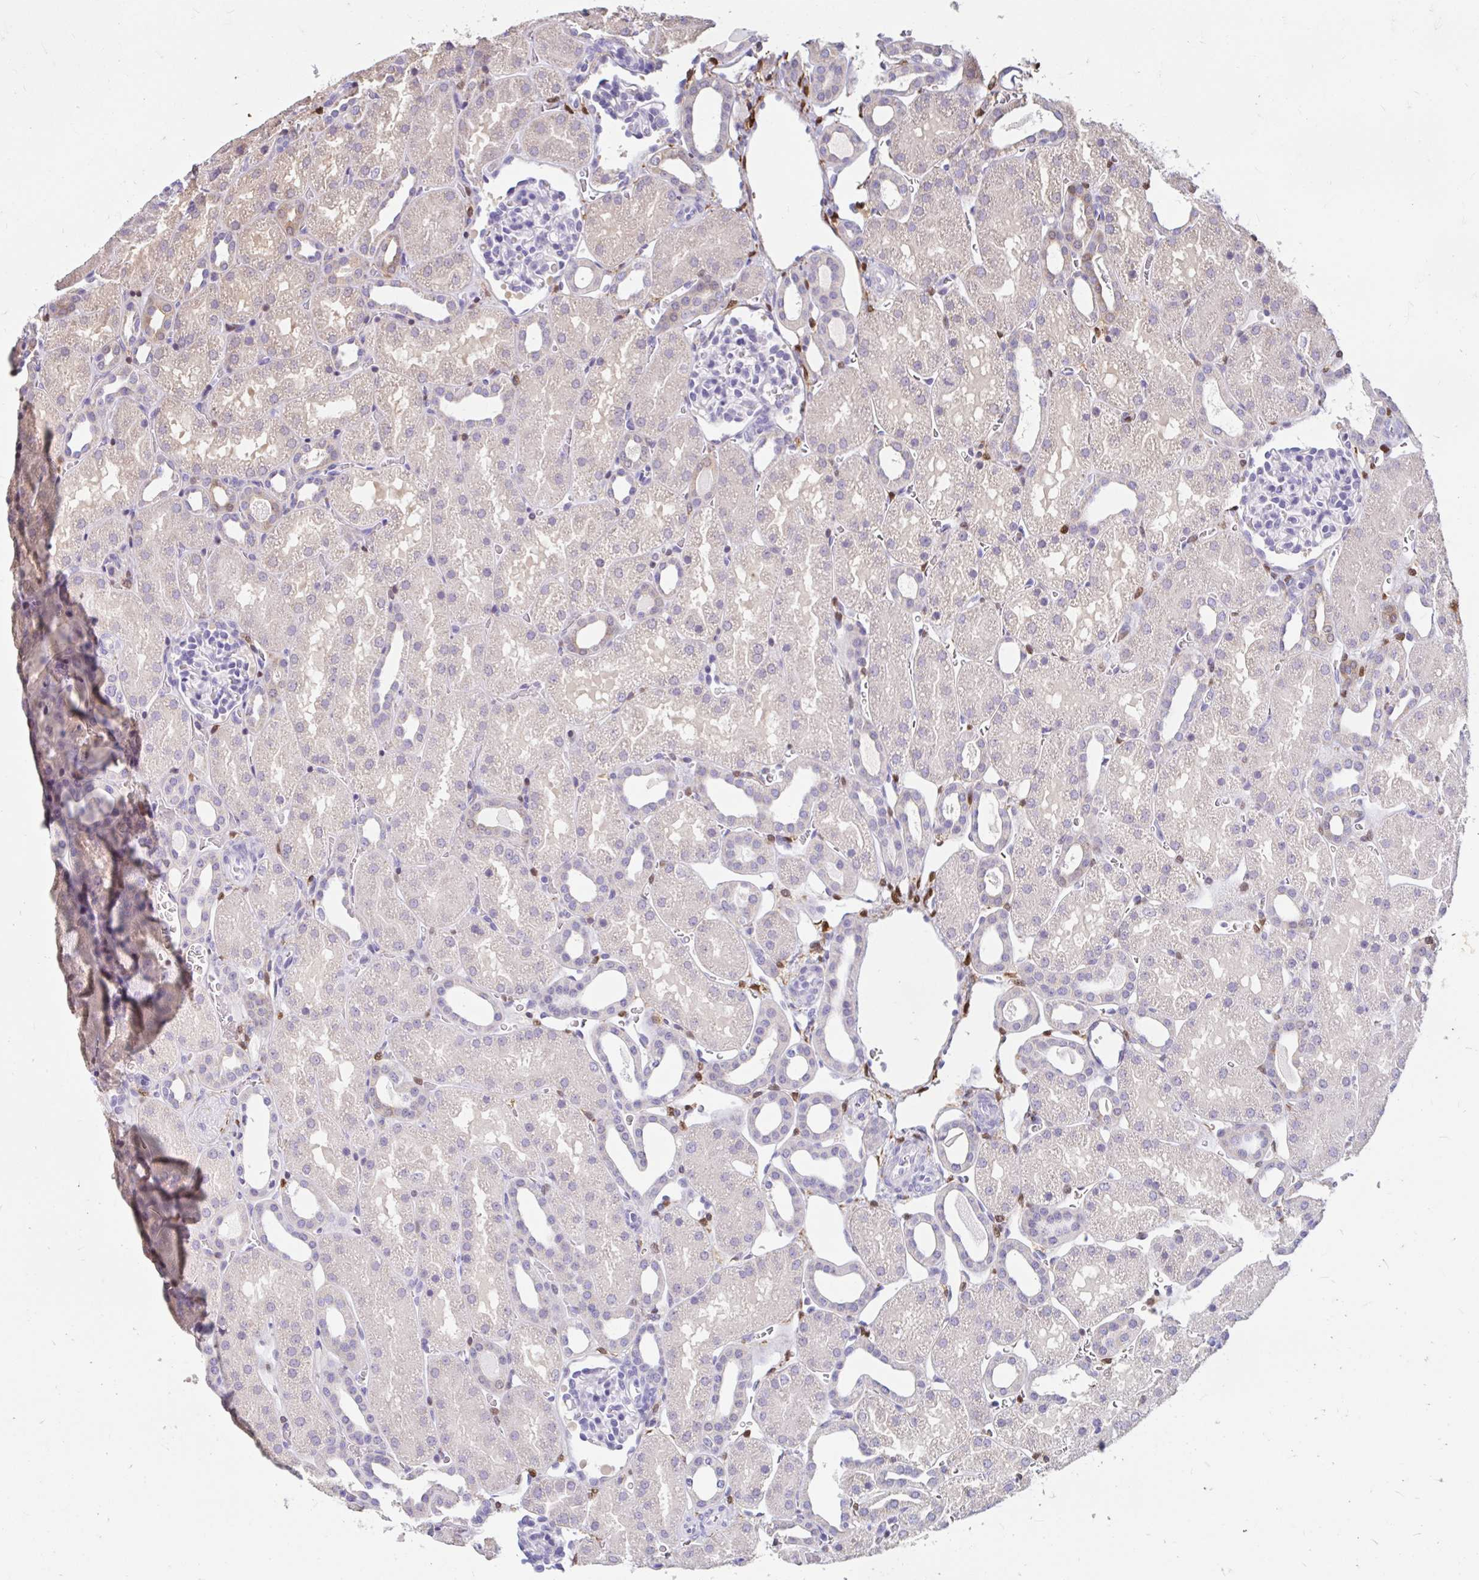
{"staining": {"intensity": "negative", "quantity": "none", "location": "none"}, "tissue": "kidney", "cell_type": "Cells in glomeruli", "image_type": "normal", "snomed": [{"axis": "morphology", "description": "Normal tissue, NOS"}, {"axis": "topography", "description": "Kidney"}], "caption": "High power microscopy image of an IHC histopathology image of benign kidney, revealing no significant expression in cells in glomeruli.", "gene": "ADH1A", "patient": {"sex": "male", "age": 2}}